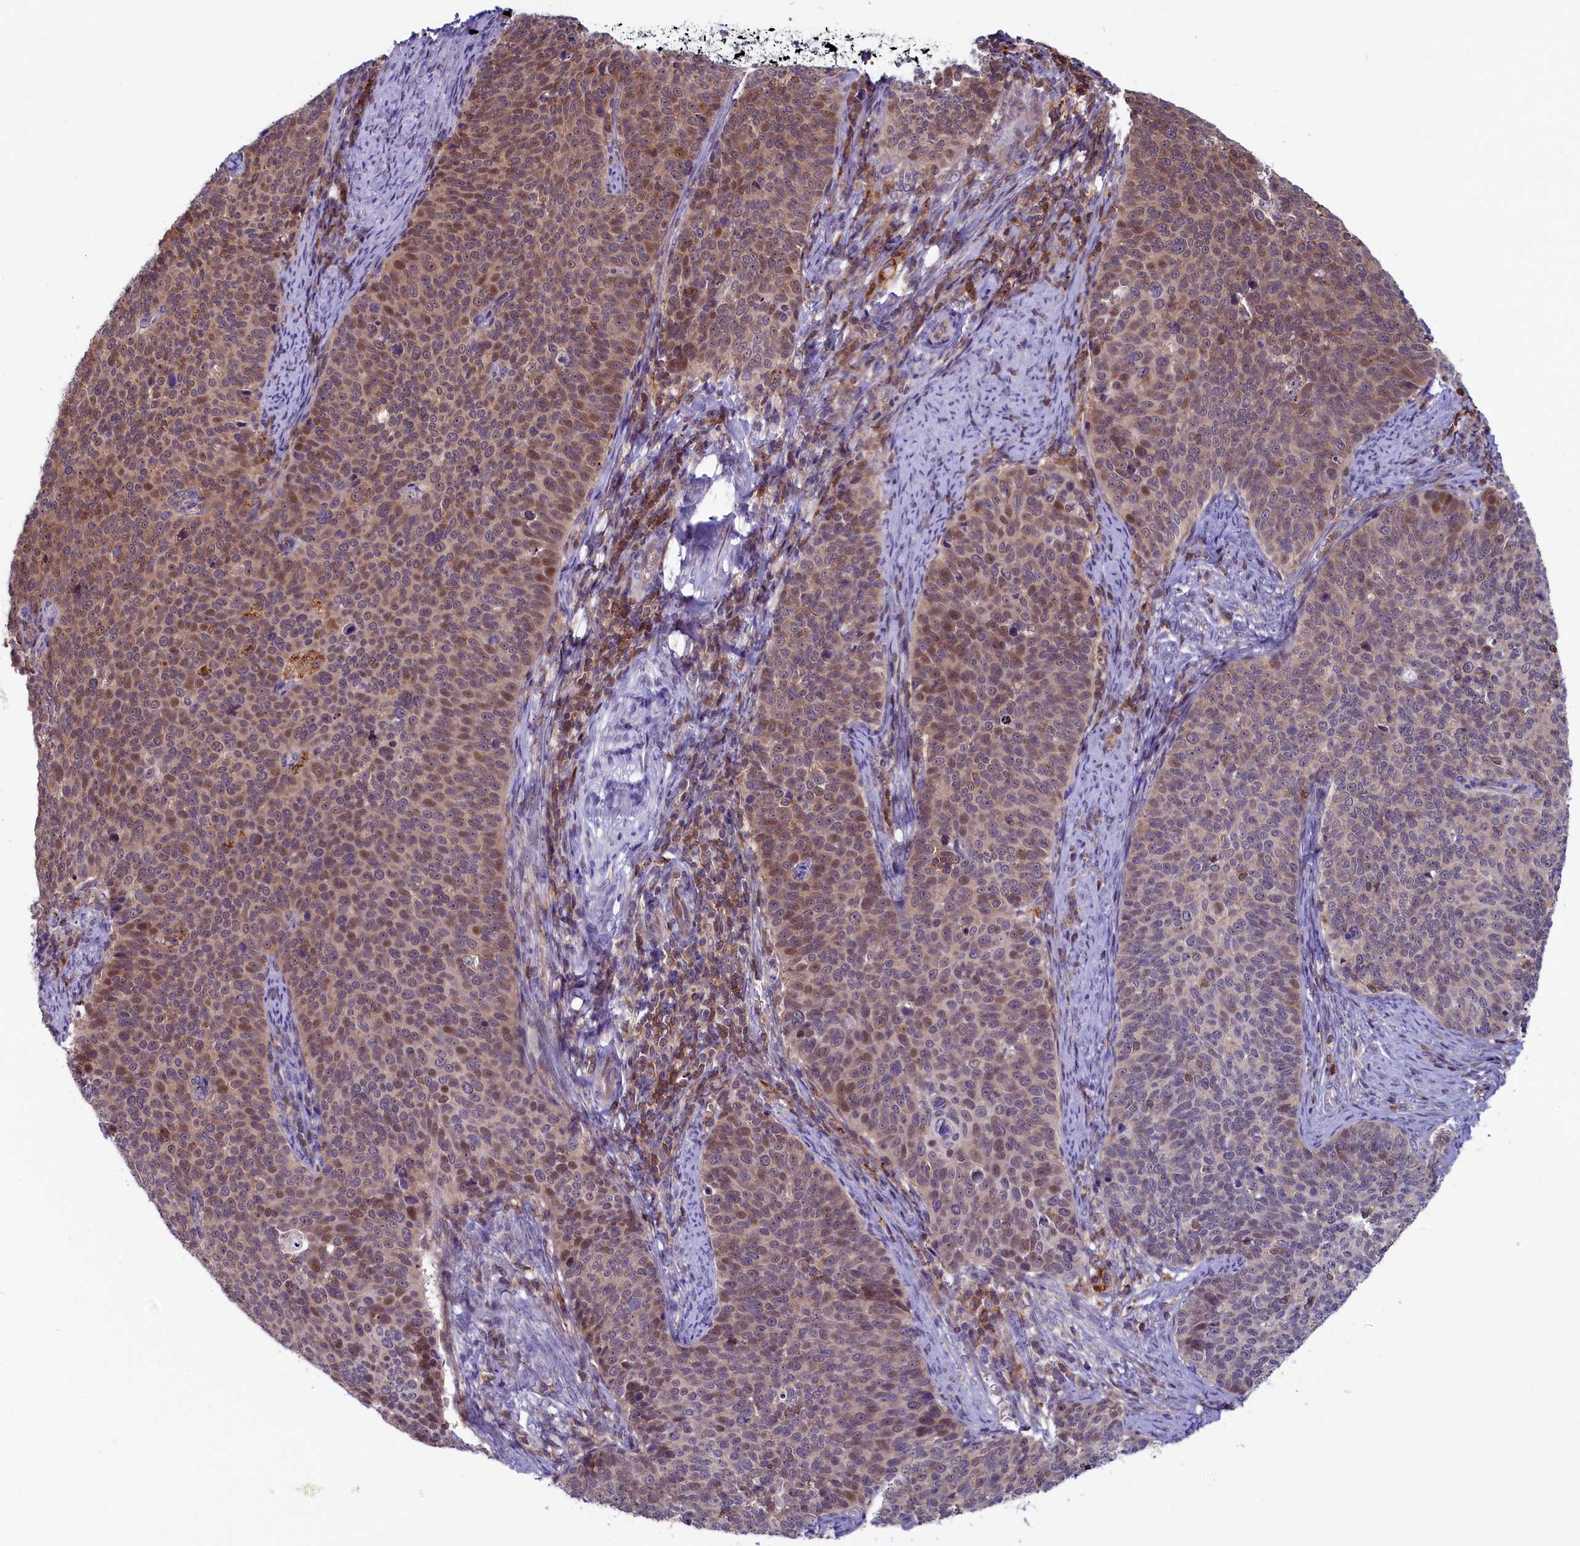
{"staining": {"intensity": "moderate", "quantity": ">75%", "location": "nuclear"}, "tissue": "cervical cancer", "cell_type": "Tumor cells", "image_type": "cancer", "snomed": [{"axis": "morphology", "description": "Normal tissue, NOS"}, {"axis": "morphology", "description": "Squamous cell carcinoma, NOS"}, {"axis": "topography", "description": "Cervix"}], "caption": "Cervical squamous cell carcinoma stained with DAB IHC demonstrates medium levels of moderate nuclear positivity in approximately >75% of tumor cells.", "gene": "CIAPIN1", "patient": {"sex": "female", "age": 39}}